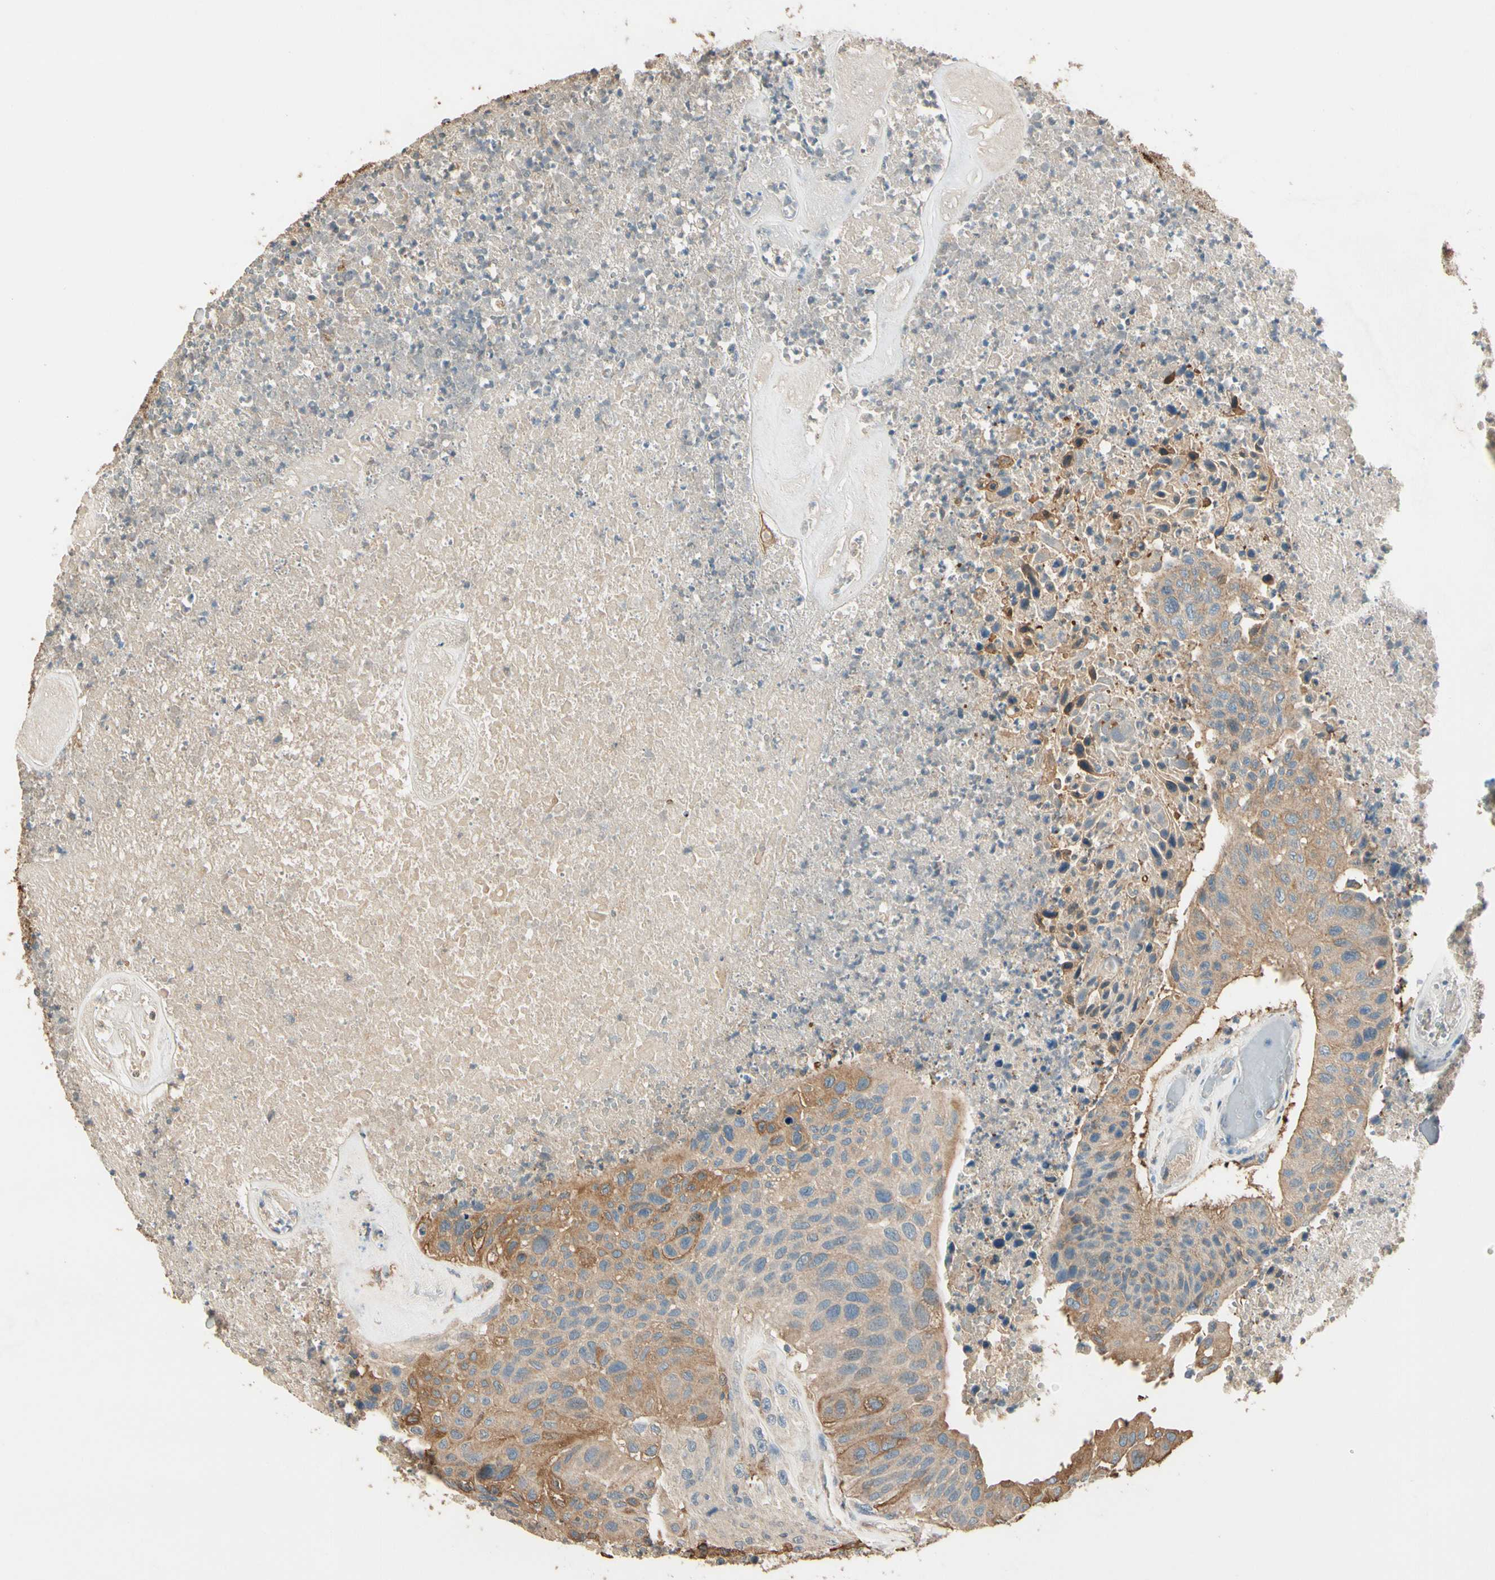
{"staining": {"intensity": "moderate", "quantity": "25%-75%", "location": "cytoplasmic/membranous"}, "tissue": "urothelial cancer", "cell_type": "Tumor cells", "image_type": "cancer", "snomed": [{"axis": "morphology", "description": "Urothelial carcinoma, High grade"}, {"axis": "topography", "description": "Urinary bladder"}], "caption": "Moderate cytoplasmic/membranous protein positivity is appreciated in about 25%-75% of tumor cells in urothelial cancer.", "gene": "CDH6", "patient": {"sex": "male", "age": 66}}